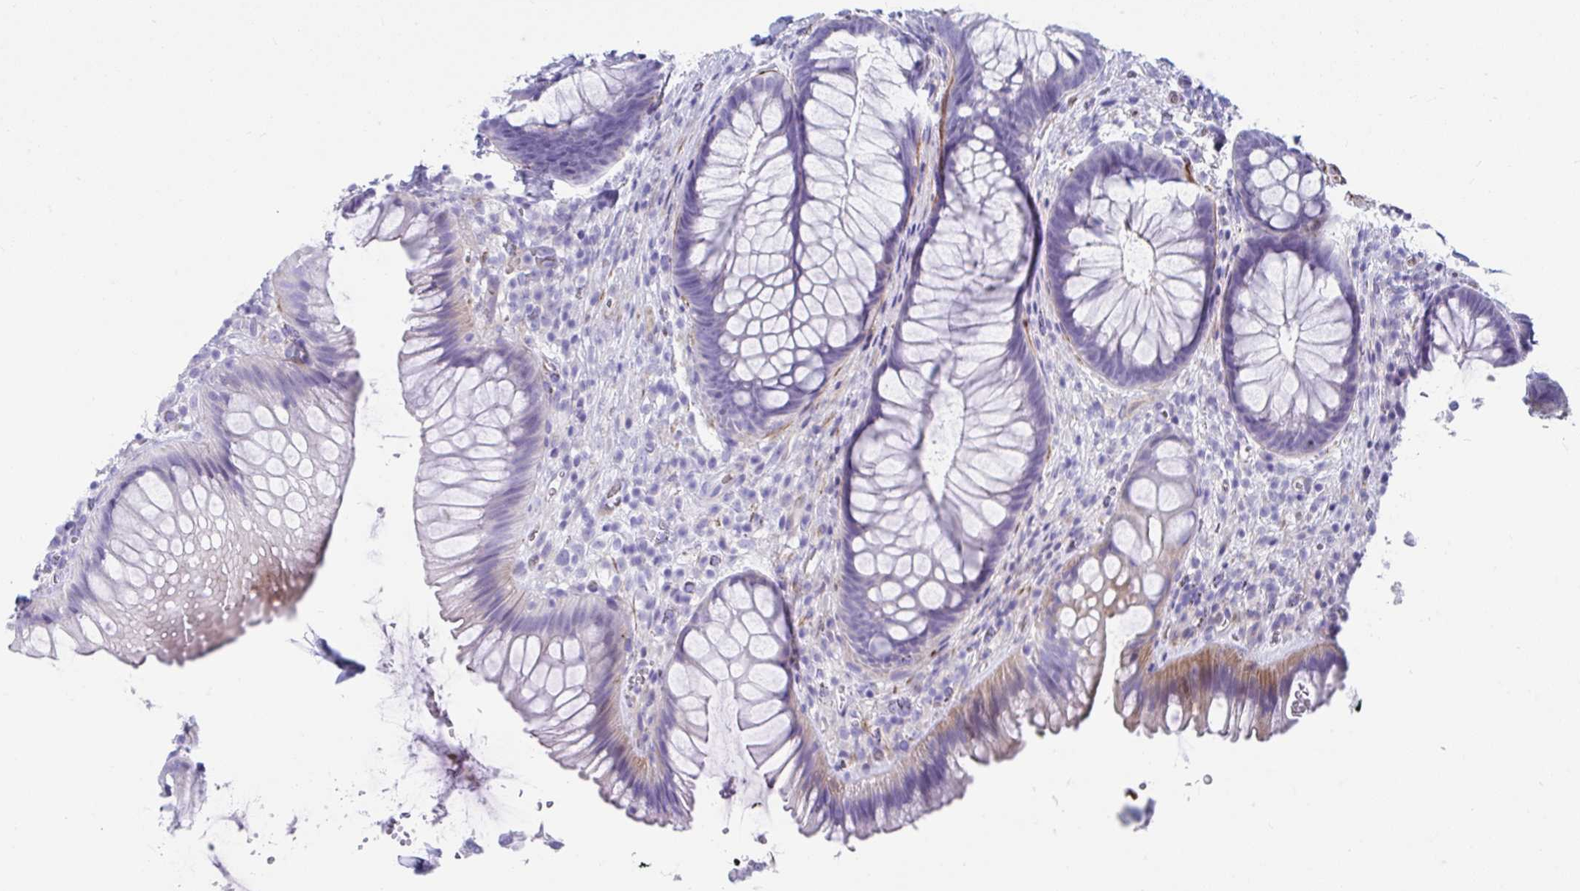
{"staining": {"intensity": "moderate", "quantity": "<25%", "location": "cytoplasmic/membranous"}, "tissue": "rectum", "cell_type": "Glandular cells", "image_type": "normal", "snomed": [{"axis": "morphology", "description": "Normal tissue, NOS"}, {"axis": "topography", "description": "Rectum"}], "caption": "This histopathology image displays immunohistochemistry staining of unremarkable human rectum, with low moderate cytoplasmic/membranous staining in about <25% of glandular cells.", "gene": "GRXCR2", "patient": {"sex": "male", "age": 53}}